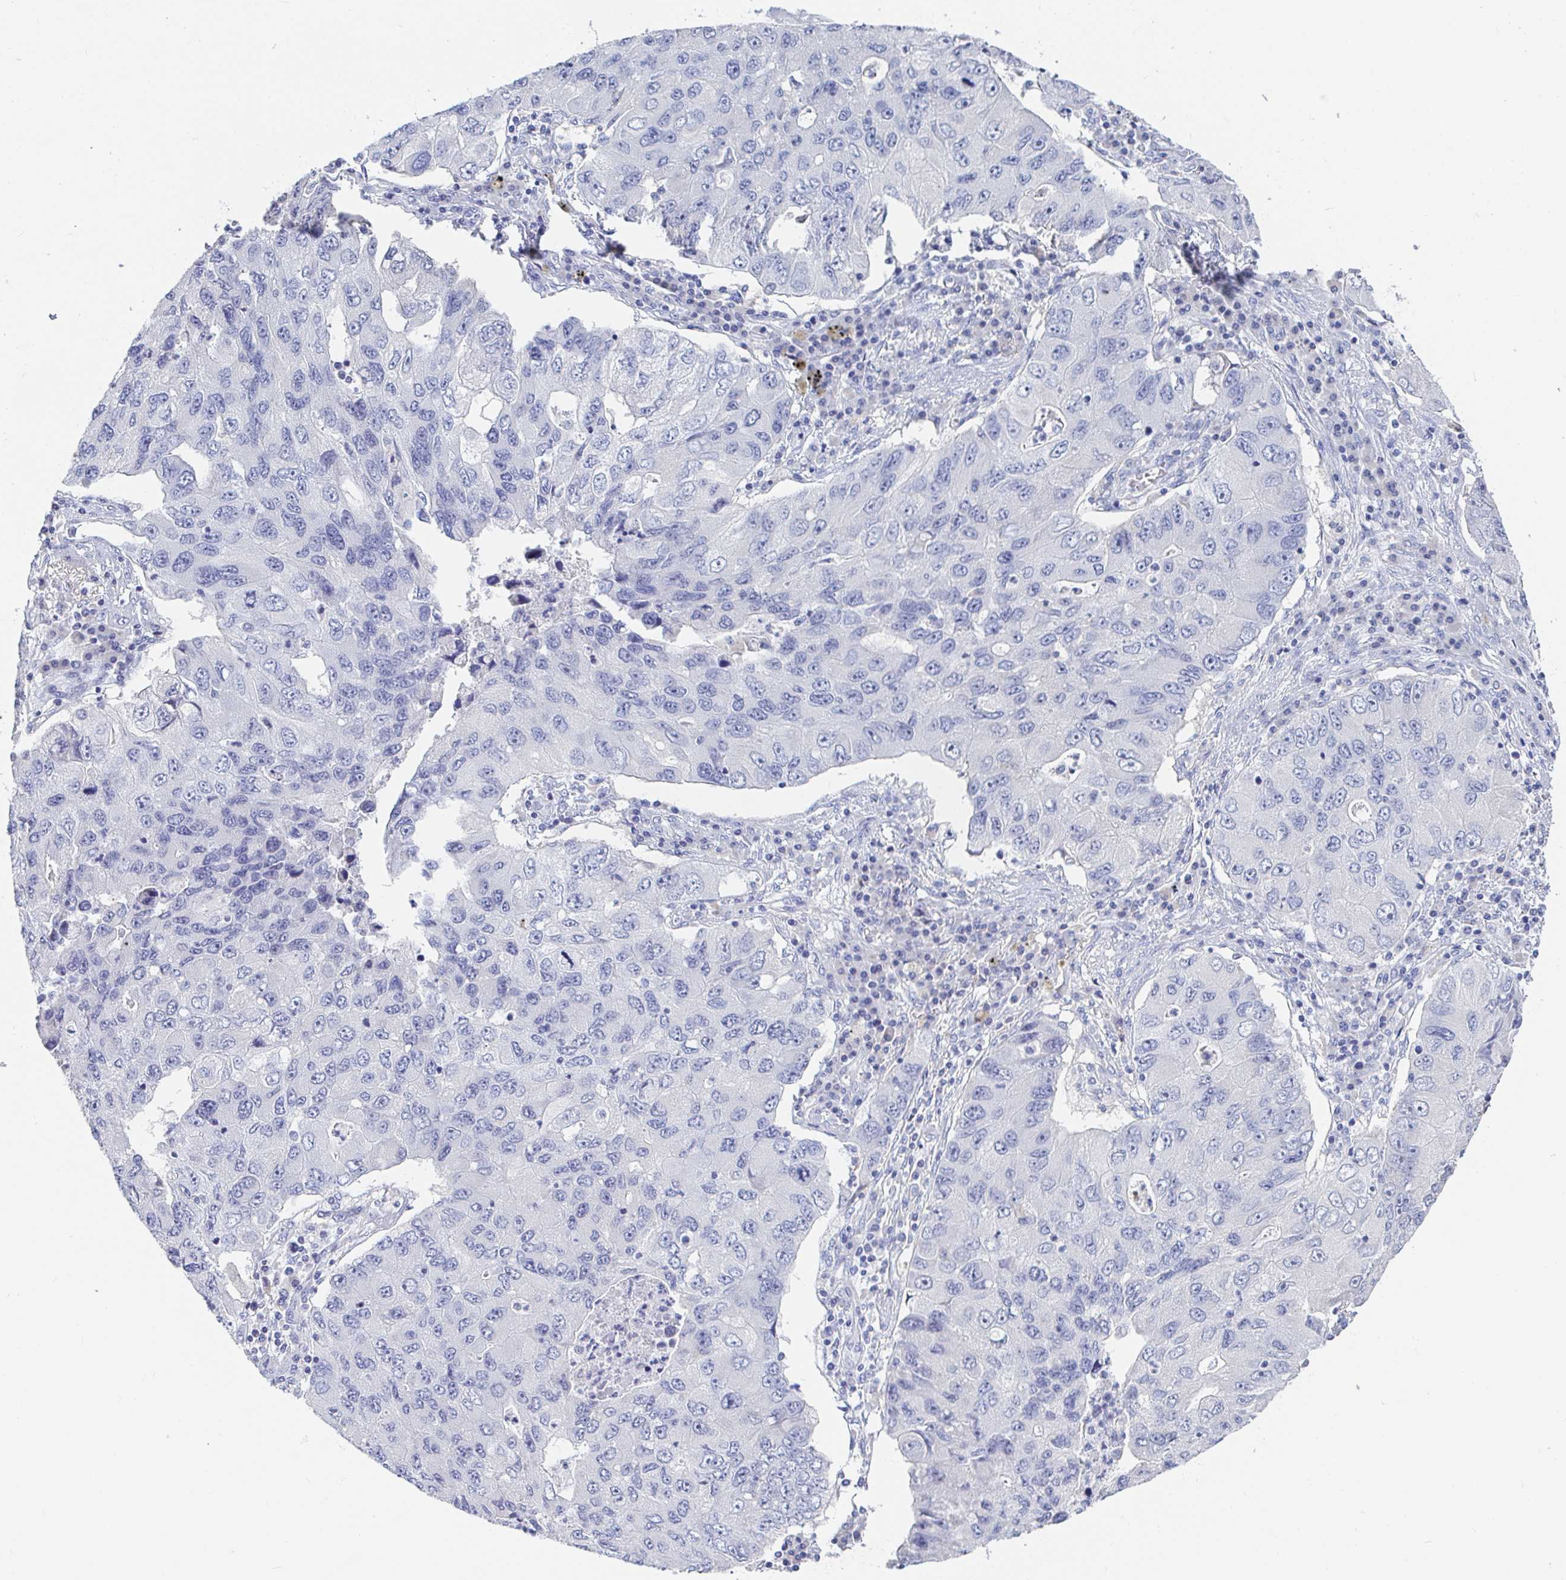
{"staining": {"intensity": "negative", "quantity": "none", "location": "none"}, "tissue": "lung cancer", "cell_type": "Tumor cells", "image_type": "cancer", "snomed": [{"axis": "morphology", "description": "Adenocarcinoma, NOS"}, {"axis": "morphology", "description": "Adenocarcinoma, metastatic, NOS"}, {"axis": "topography", "description": "Lymph node"}, {"axis": "topography", "description": "Lung"}], "caption": "Immunohistochemistry (IHC) image of neoplastic tissue: lung metastatic adenocarcinoma stained with DAB (3,3'-diaminobenzidine) displays no significant protein positivity in tumor cells.", "gene": "PDE6B", "patient": {"sex": "female", "age": 54}}